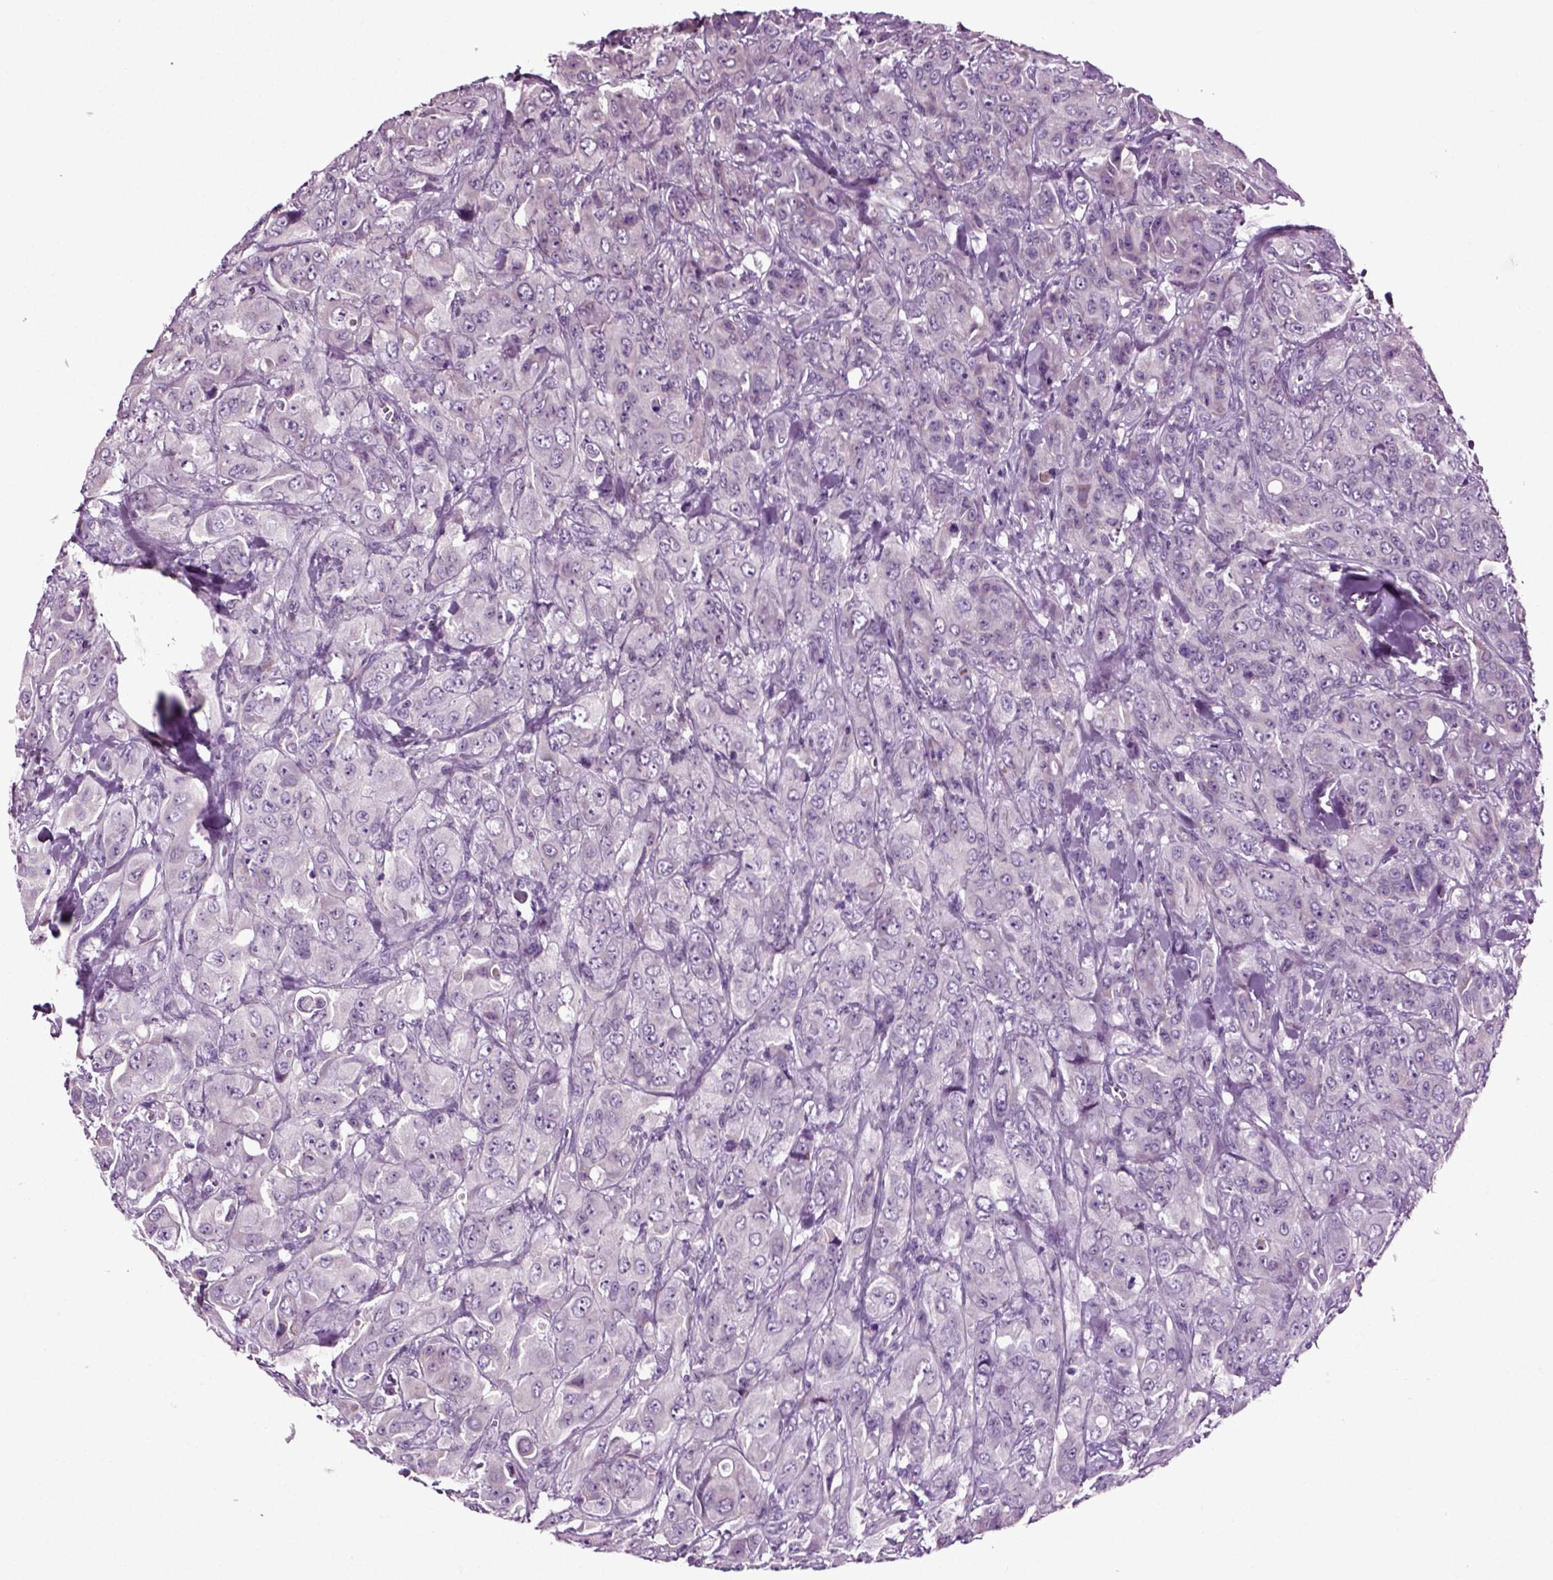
{"staining": {"intensity": "negative", "quantity": "none", "location": "none"}, "tissue": "breast cancer", "cell_type": "Tumor cells", "image_type": "cancer", "snomed": [{"axis": "morphology", "description": "Duct carcinoma"}, {"axis": "topography", "description": "Breast"}], "caption": "Tumor cells are negative for protein expression in human breast invasive ductal carcinoma.", "gene": "SPATA17", "patient": {"sex": "female", "age": 43}}